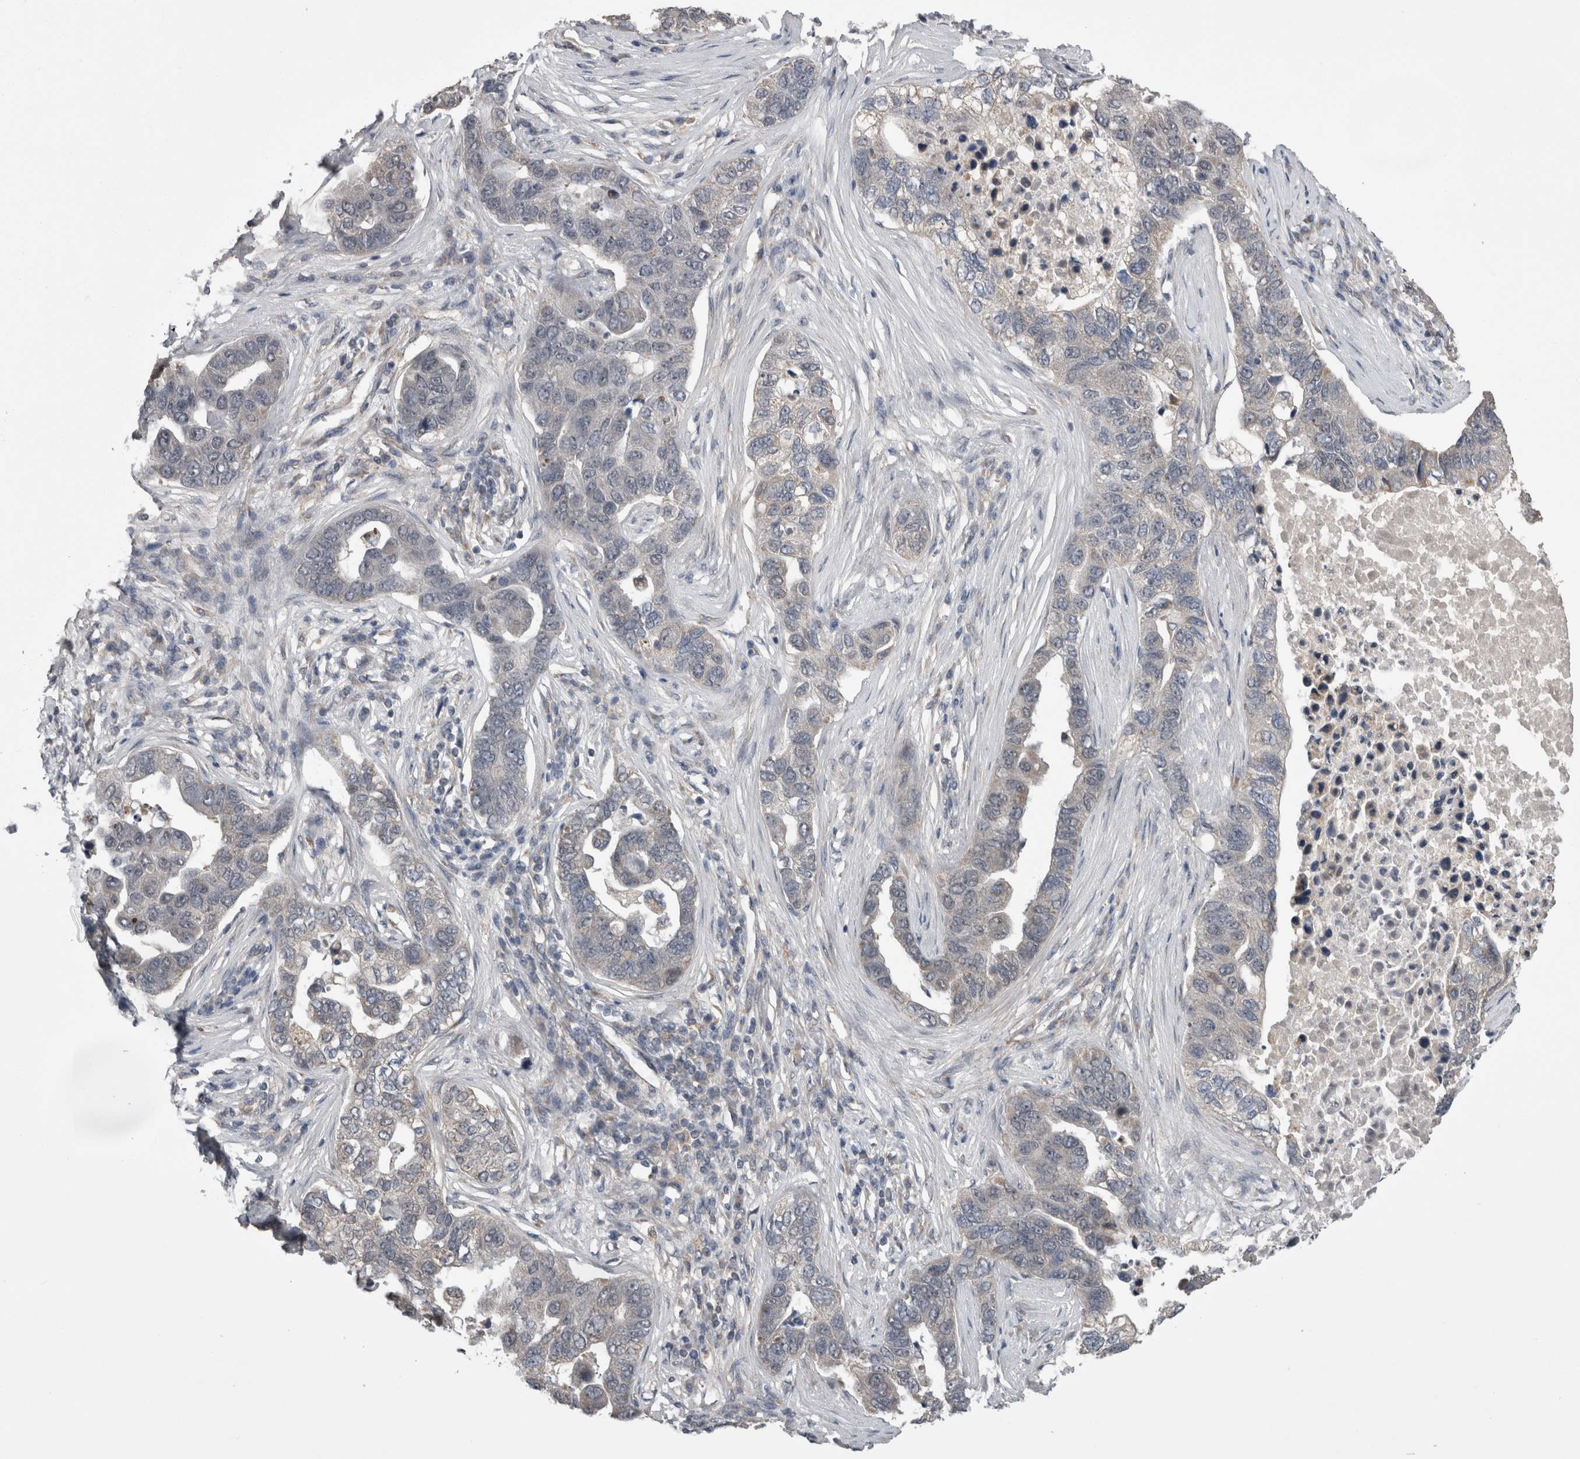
{"staining": {"intensity": "weak", "quantity": "<25%", "location": "cytoplasmic/membranous"}, "tissue": "pancreatic cancer", "cell_type": "Tumor cells", "image_type": "cancer", "snomed": [{"axis": "morphology", "description": "Adenocarcinoma, NOS"}, {"axis": "topography", "description": "Pancreas"}], "caption": "High power microscopy histopathology image of an immunohistochemistry photomicrograph of pancreatic cancer (adenocarcinoma), revealing no significant positivity in tumor cells.", "gene": "ARHGAP29", "patient": {"sex": "female", "age": 61}}